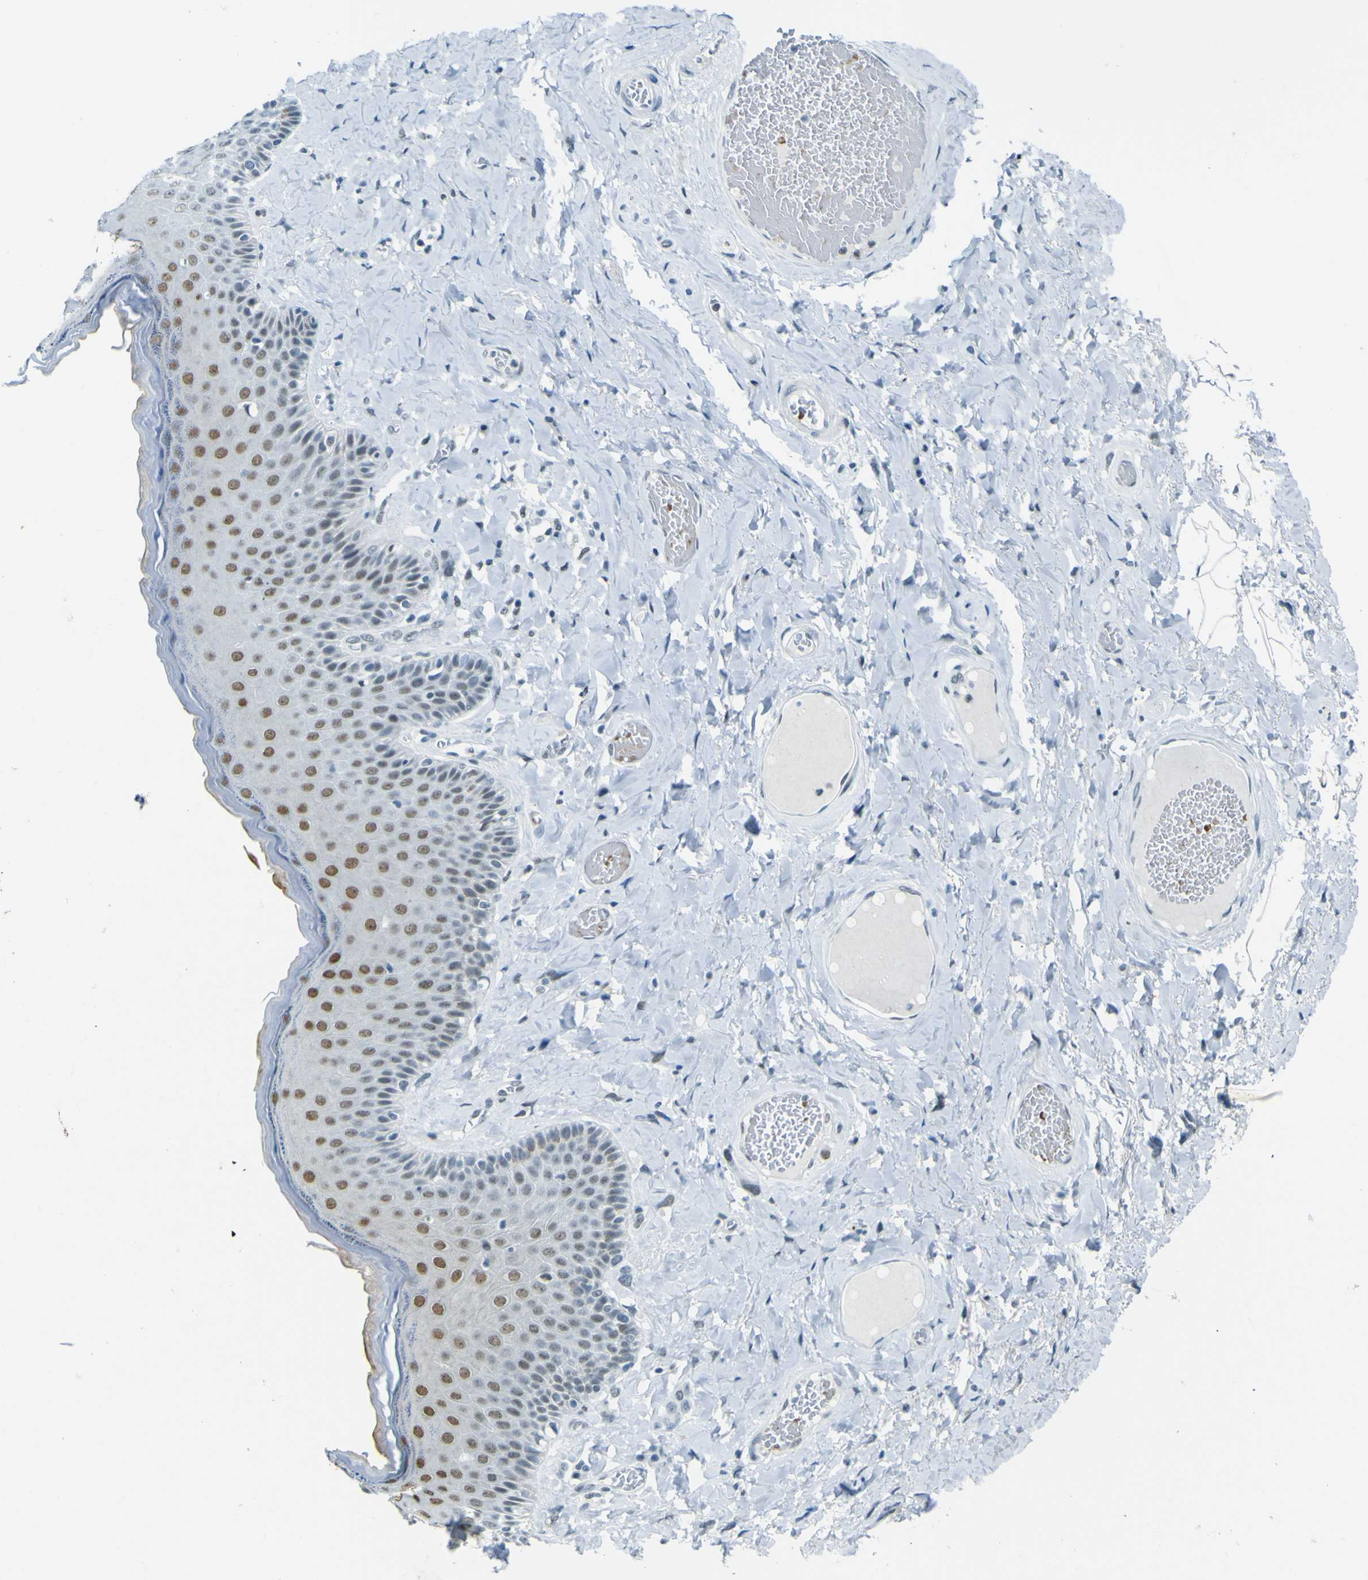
{"staining": {"intensity": "moderate", "quantity": "<25%", "location": "nuclear"}, "tissue": "skin", "cell_type": "Epidermal cells", "image_type": "normal", "snomed": [{"axis": "morphology", "description": "Normal tissue, NOS"}, {"axis": "topography", "description": "Anal"}], "caption": "Protein expression analysis of benign human skin reveals moderate nuclear staining in about <25% of epidermal cells.", "gene": "CEBPG", "patient": {"sex": "male", "age": 69}}